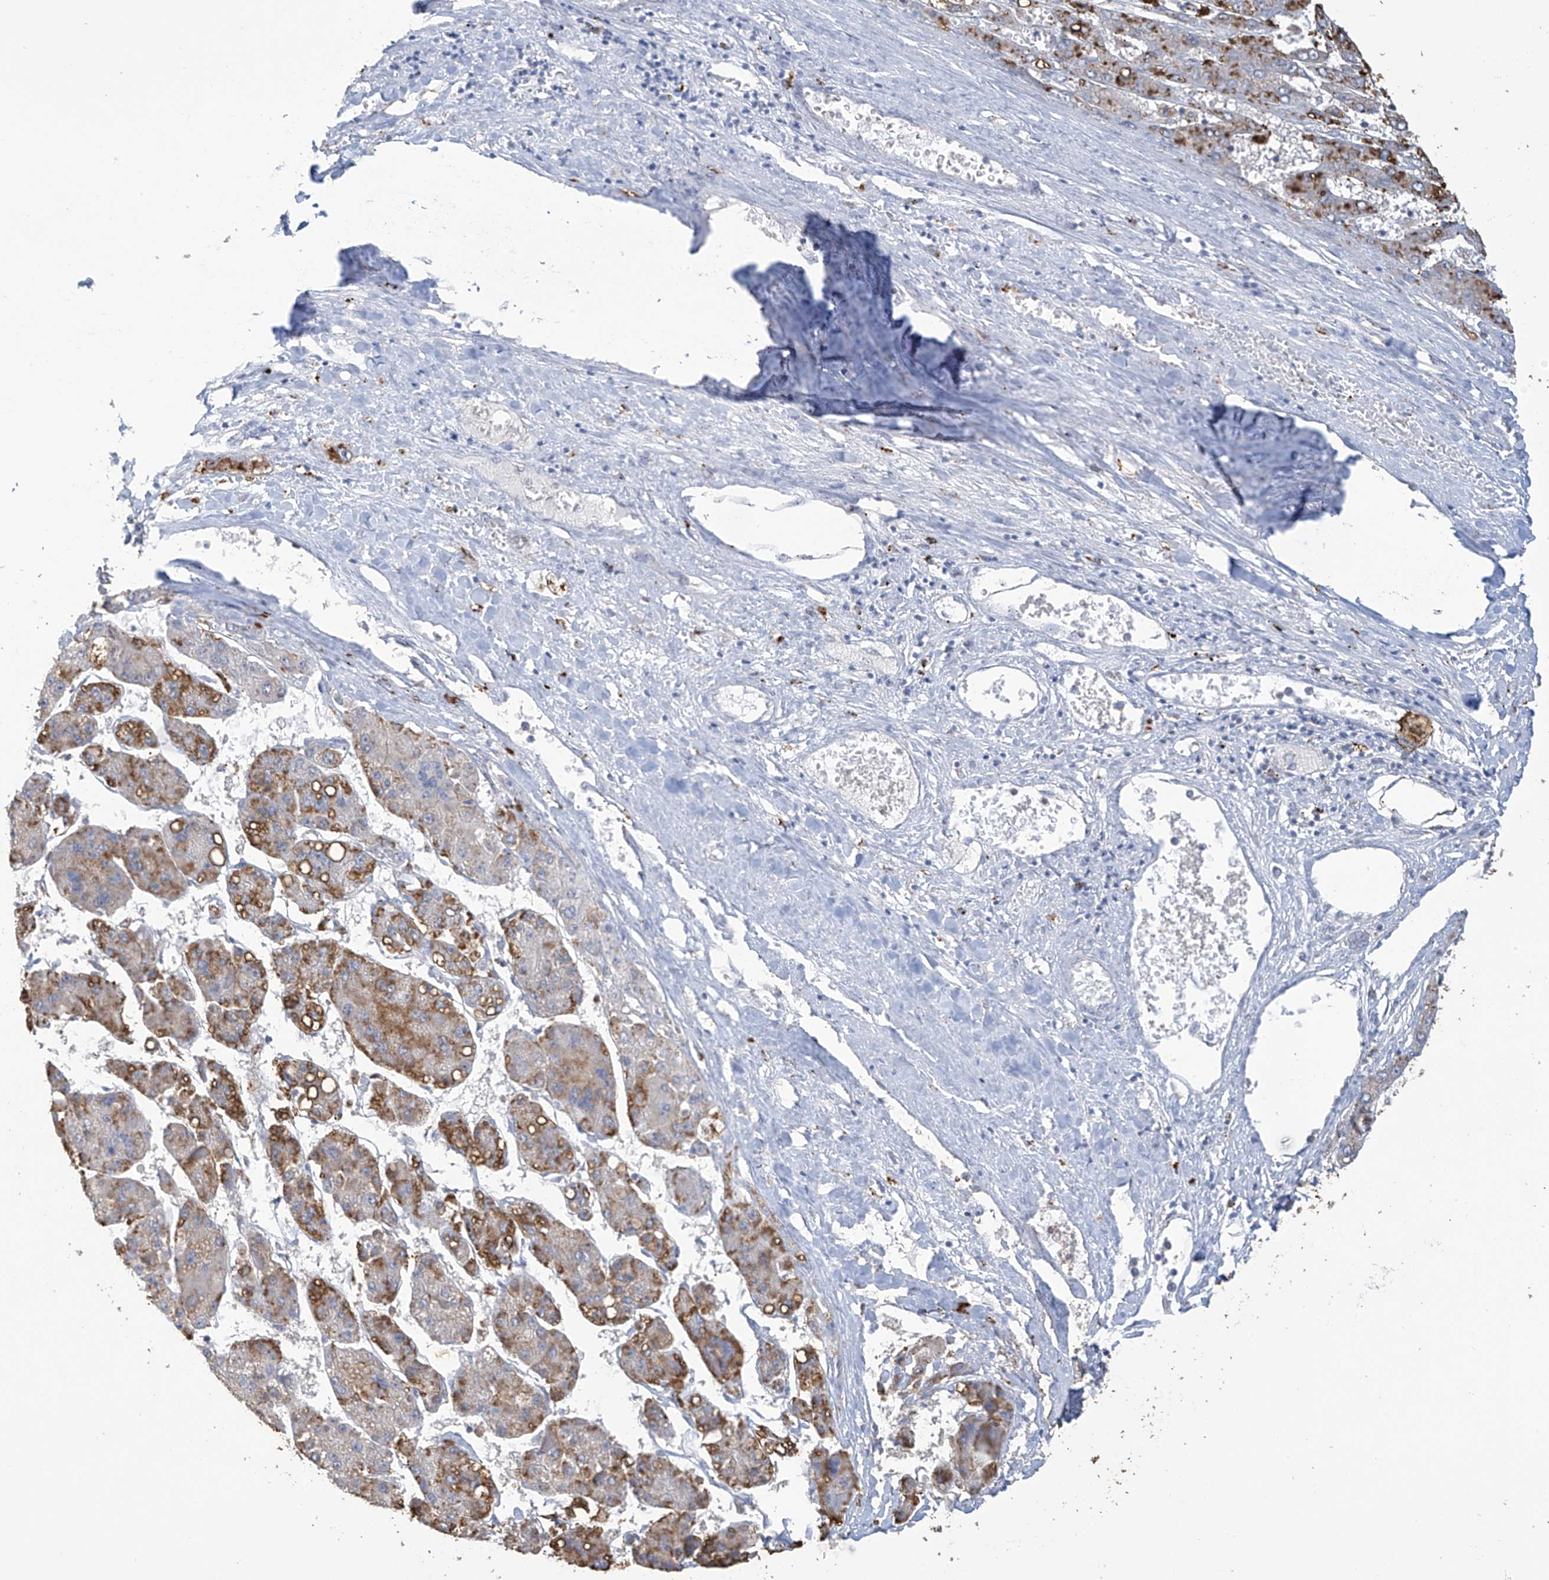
{"staining": {"intensity": "moderate", "quantity": "25%-75%", "location": "cytoplasmic/membranous"}, "tissue": "liver cancer", "cell_type": "Tumor cells", "image_type": "cancer", "snomed": [{"axis": "morphology", "description": "Carcinoma, Hepatocellular, NOS"}, {"axis": "topography", "description": "Liver"}], "caption": "Immunohistochemical staining of human liver cancer exhibits medium levels of moderate cytoplasmic/membranous expression in approximately 25%-75% of tumor cells.", "gene": "OGT", "patient": {"sex": "female", "age": 73}}